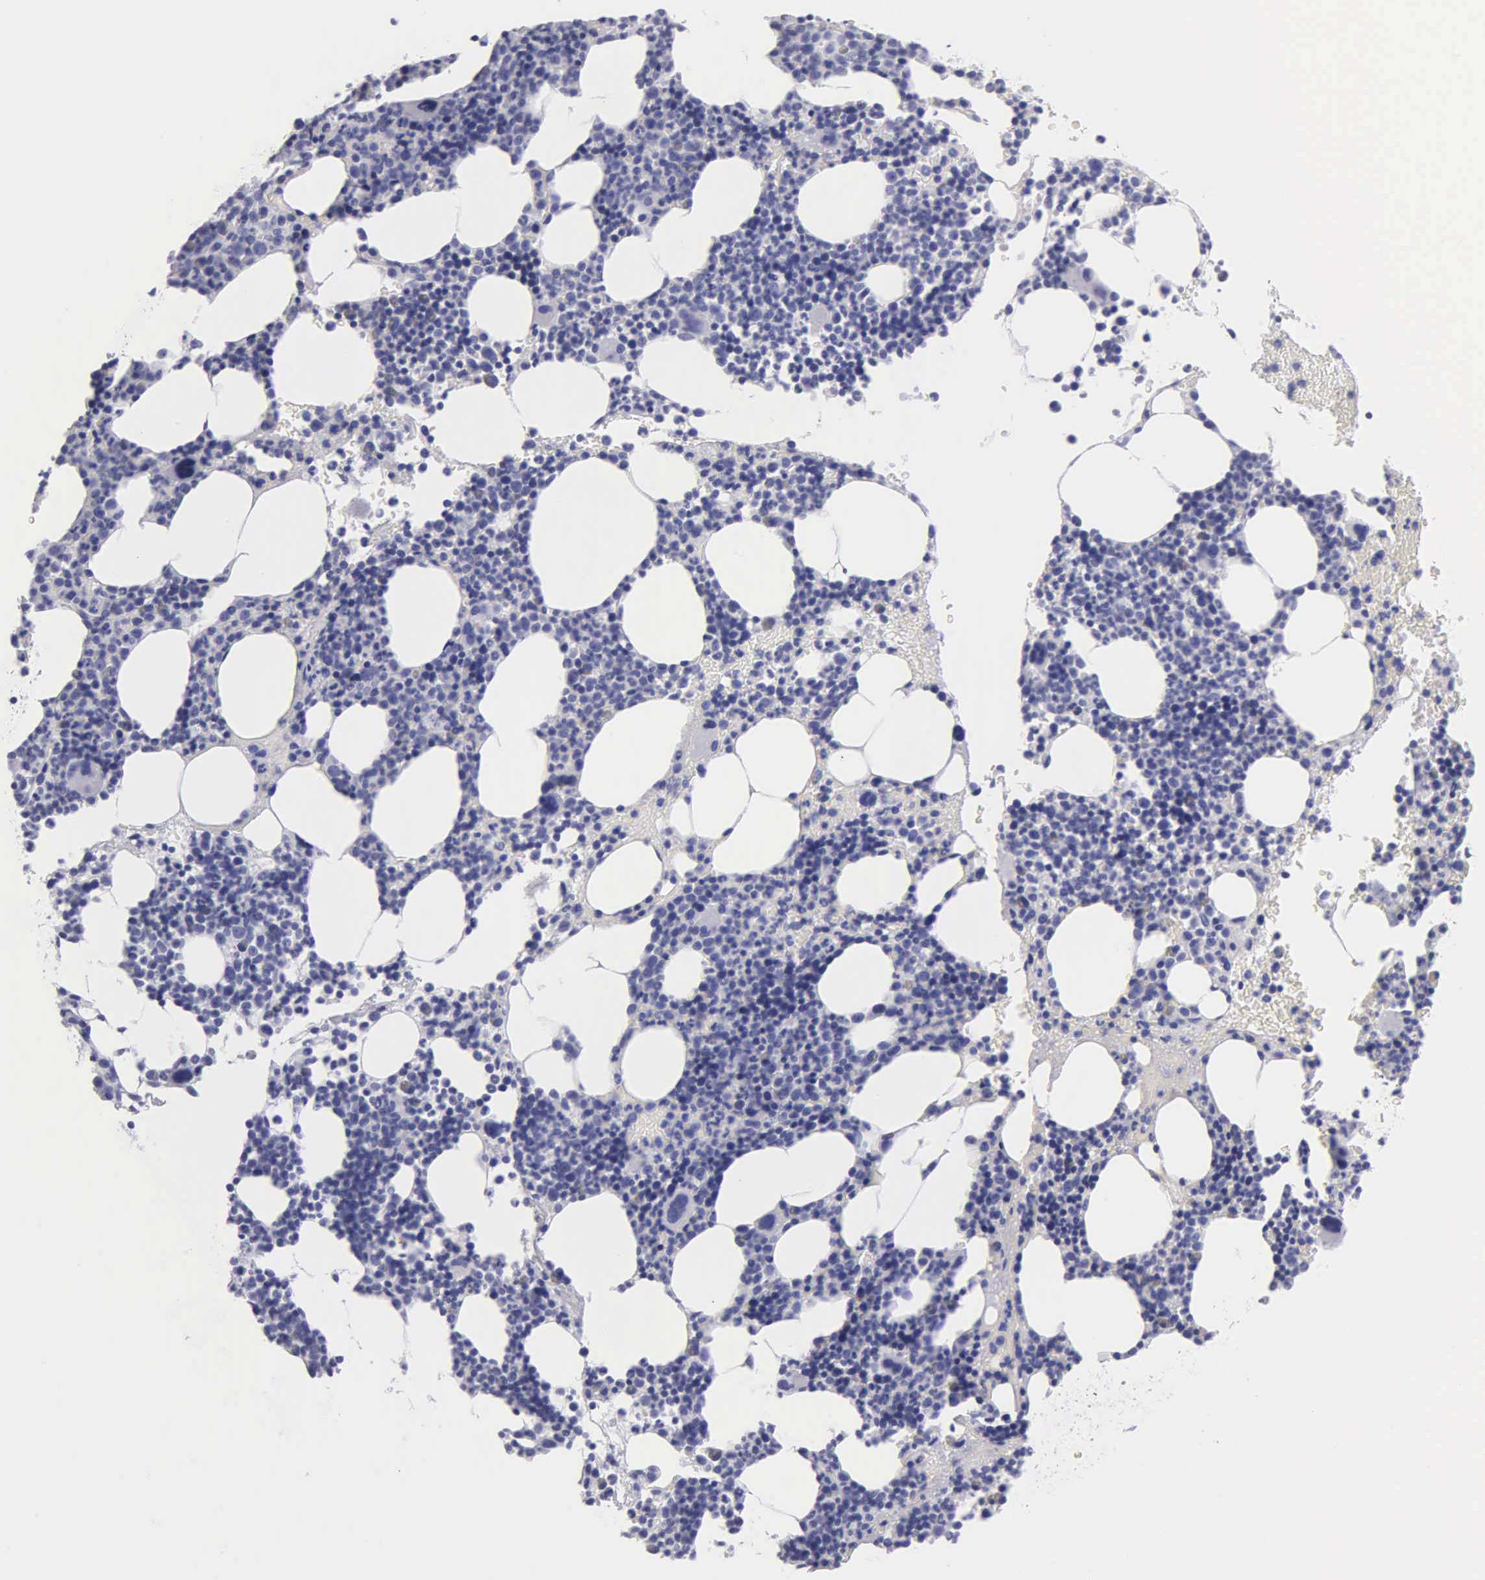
{"staining": {"intensity": "negative", "quantity": "none", "location": "none"}, "tissue": "bone marrow", "cell_type": "Hematopoietic cells", "image_type": "normal", "snomed": [{"axis": "morphology", "description": "Normal tissue, NOS"}, {"axis": "topography", "description": "Bone marrow"}], "caption": "This is an immunohistochemistry (IHC) micrograph of benign bone marrow. There is no expression in hematopoietic cells.", "gene": "FBLN5", "patient": {"sex": "male", "age": 82}}